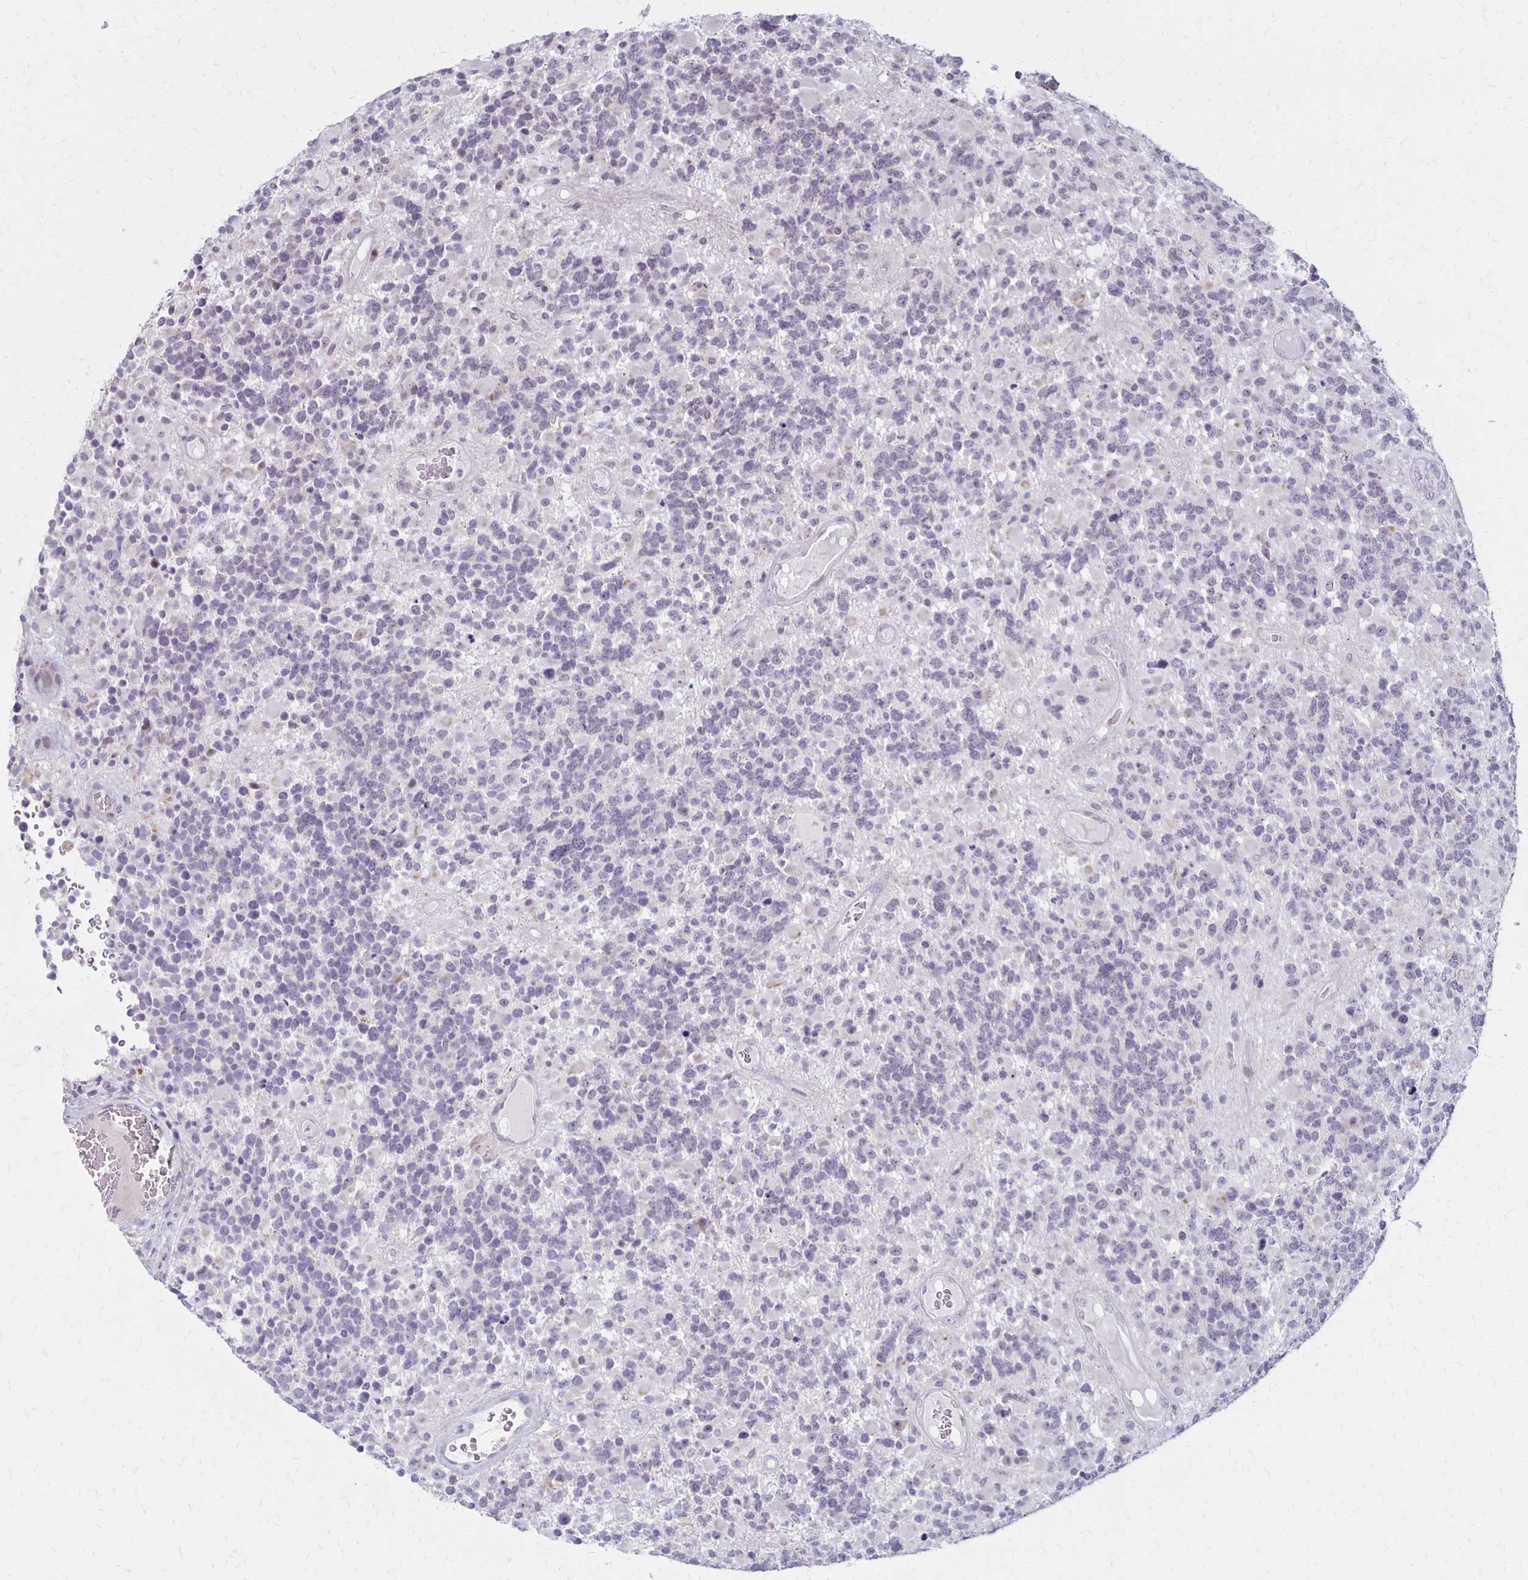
{"staining": {"intensity": "negative", "quantity": "none", "location": "none"}, "tissue": "glioma", "cell_type": "Tumor cells", "image_type": "cancer", "snomed": [{"axis": "morphology", "description": "Glioma, malignant, High grade"}, {"axis": "topography", "description": "Brain"}], "caption": "Immunohistochemistry of human glioma reveals no expression in tumor cells.", "gene": "DAGLA", "patient": {"sex": "female", "age": 40}}